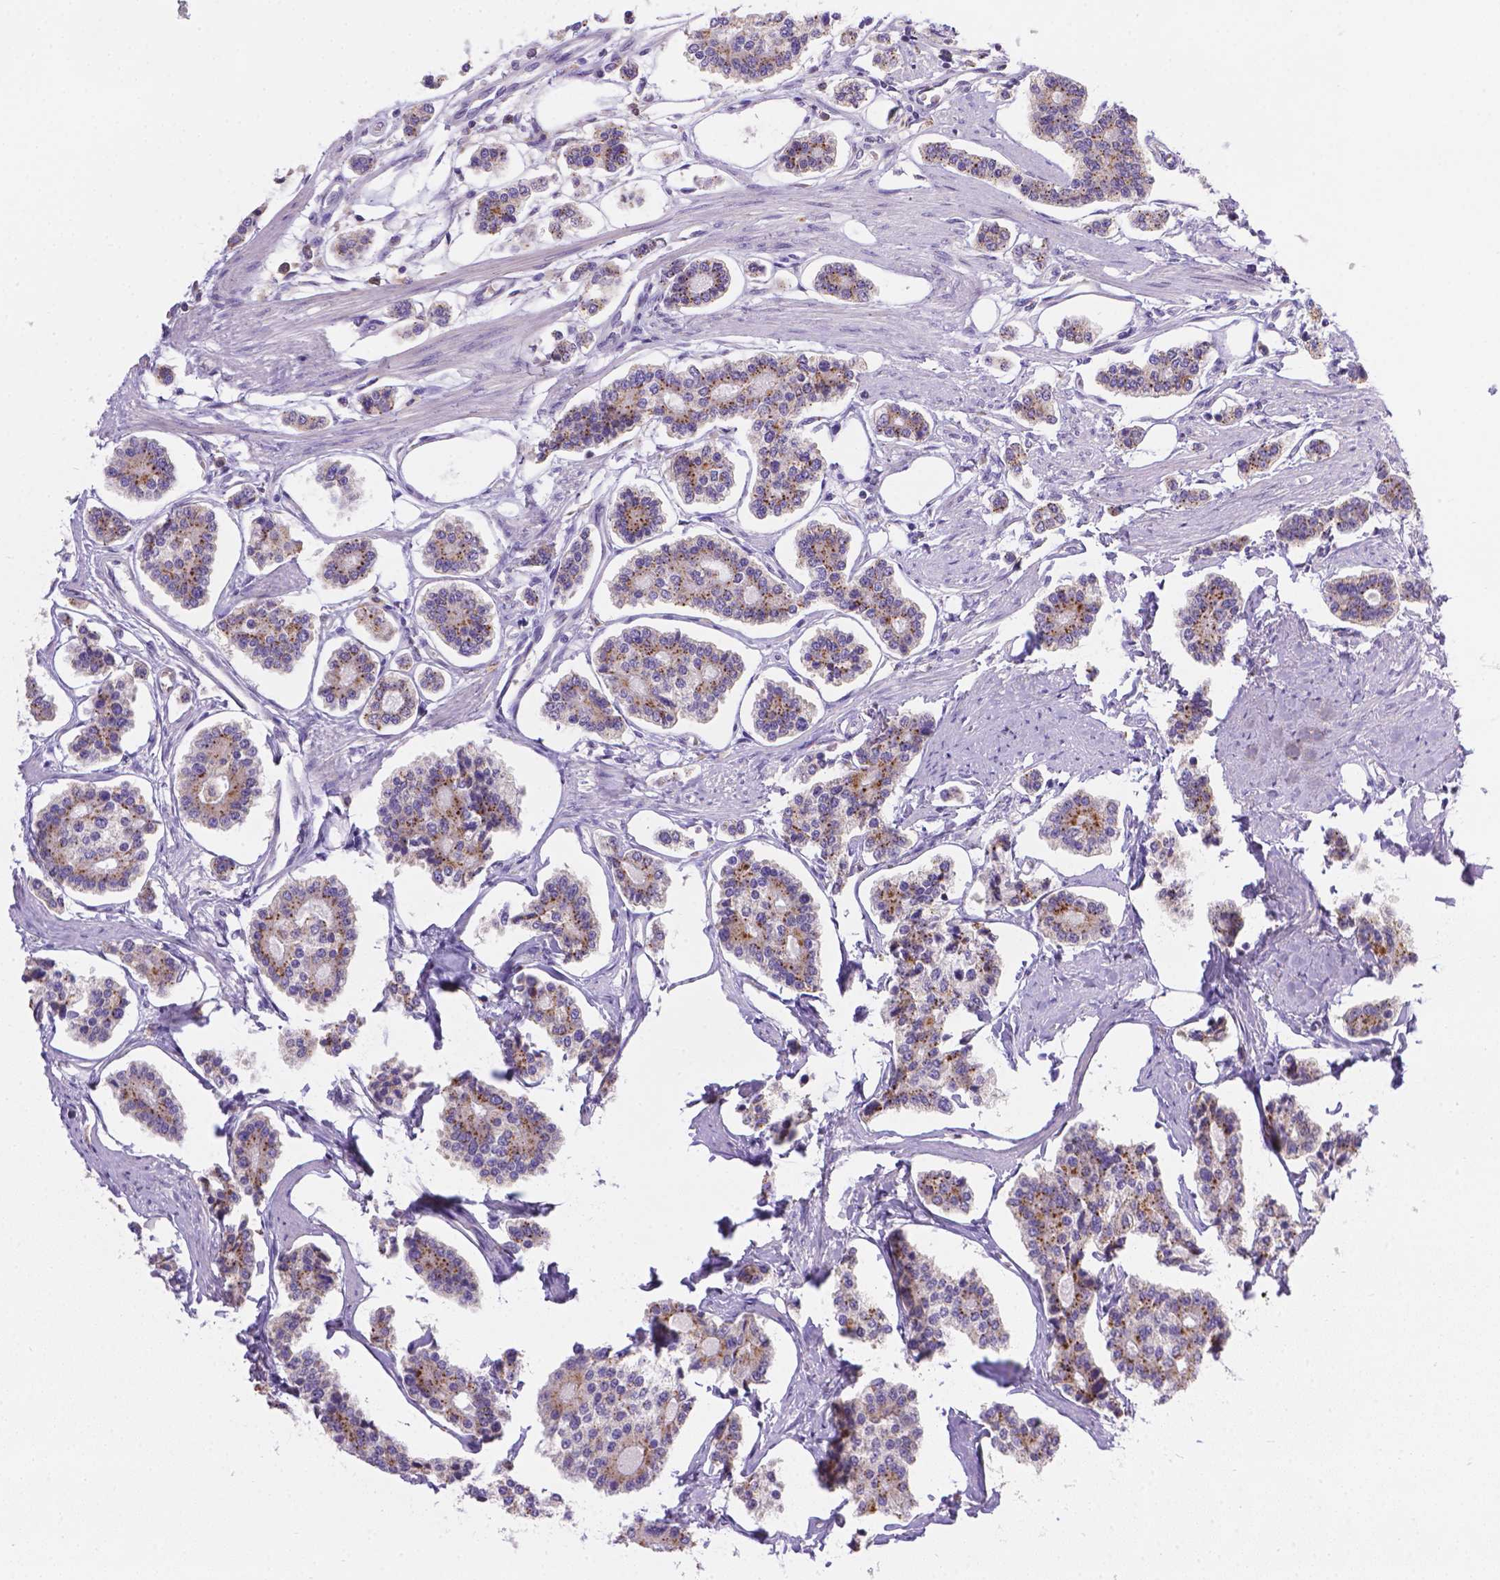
{"staining": {"intensity": "moderate", "quantity": "<25%", "location": "cytoplasmic/membranous"}, "tissue": "carcinoid", "cell_type": "Tumor cells", "image_type": "cancer", "snomed": [{"axis": "morphology", "description": "Carcinoid, malignant, NOS"}, {"axis": "topography", "description": "Small intestine"}], "caption": "A micrograph showing moderate cytoplasmic/membranous positivity in approximately <25% of tumor cells in malignant carcinoid, as visualized by brown immunohistochemical staining.", "gene": "TM4SF18", "patient": {"sex": "female", "age": 65}}